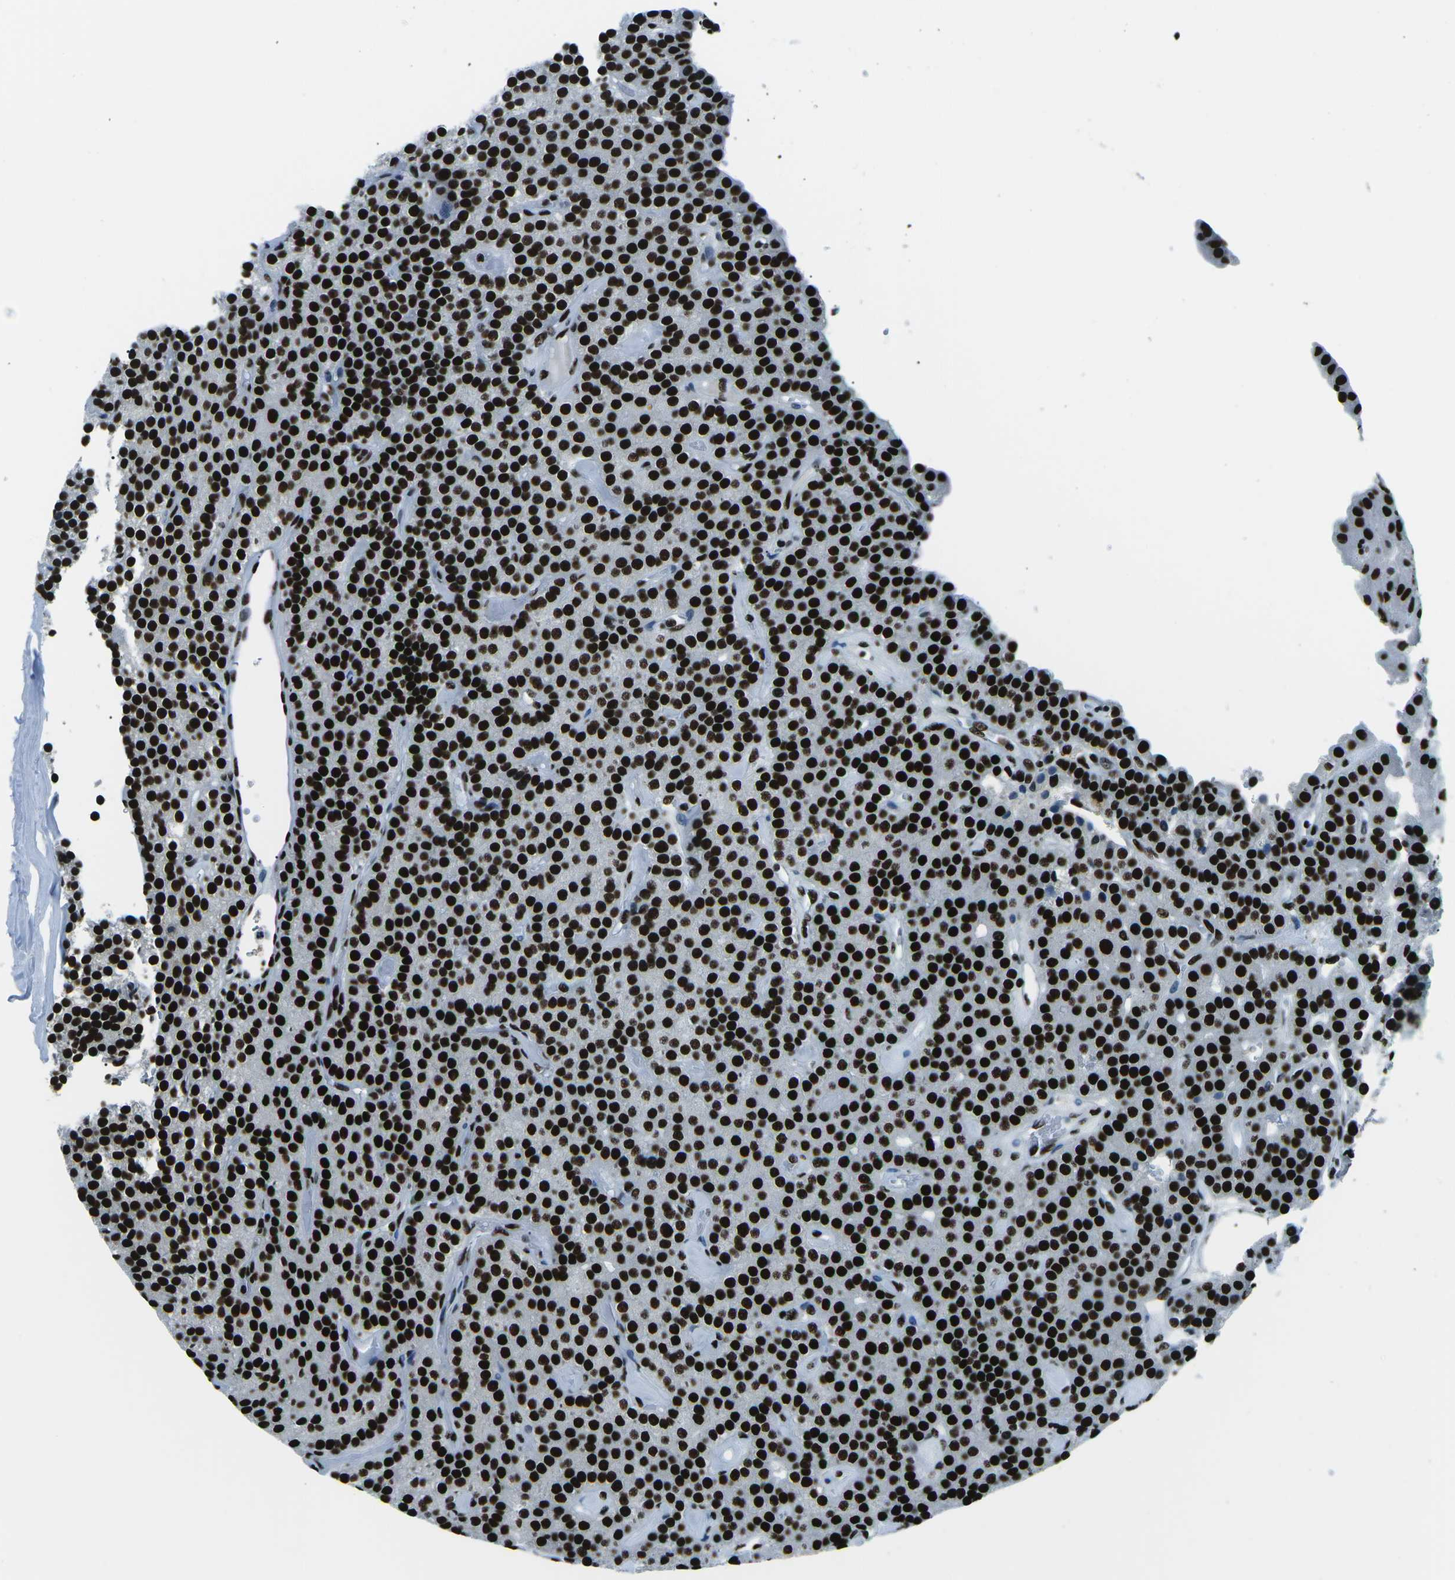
{"staining": {"intensity": "strong", "quantity": ">75%", "location": "nuclear"}, "tissue": "parathyroid gland", "cell_type": "Glandular cells", "image_type": "normal", "snomed": [{"axis": "morphology", "description": "Normal tissue, NOS"}, {"axis": "morphology", "description": "Adenoma, NOS"}, {"axis": "topography", "description": "Parathyroid gland"}], "caption": "An IHC micrograph of benign tissue is shown. Protein staining in brown shows strong nuclear positivity in parathyroid gland within glandular cells. The staining was performed using DAB to visualize the protein expression in brown, while the nuclei were stained in blue with hematoxylin (Magnification: 20x).", "gene": "HNRNPL", "patient": {"sex": "female", "age": 86}}